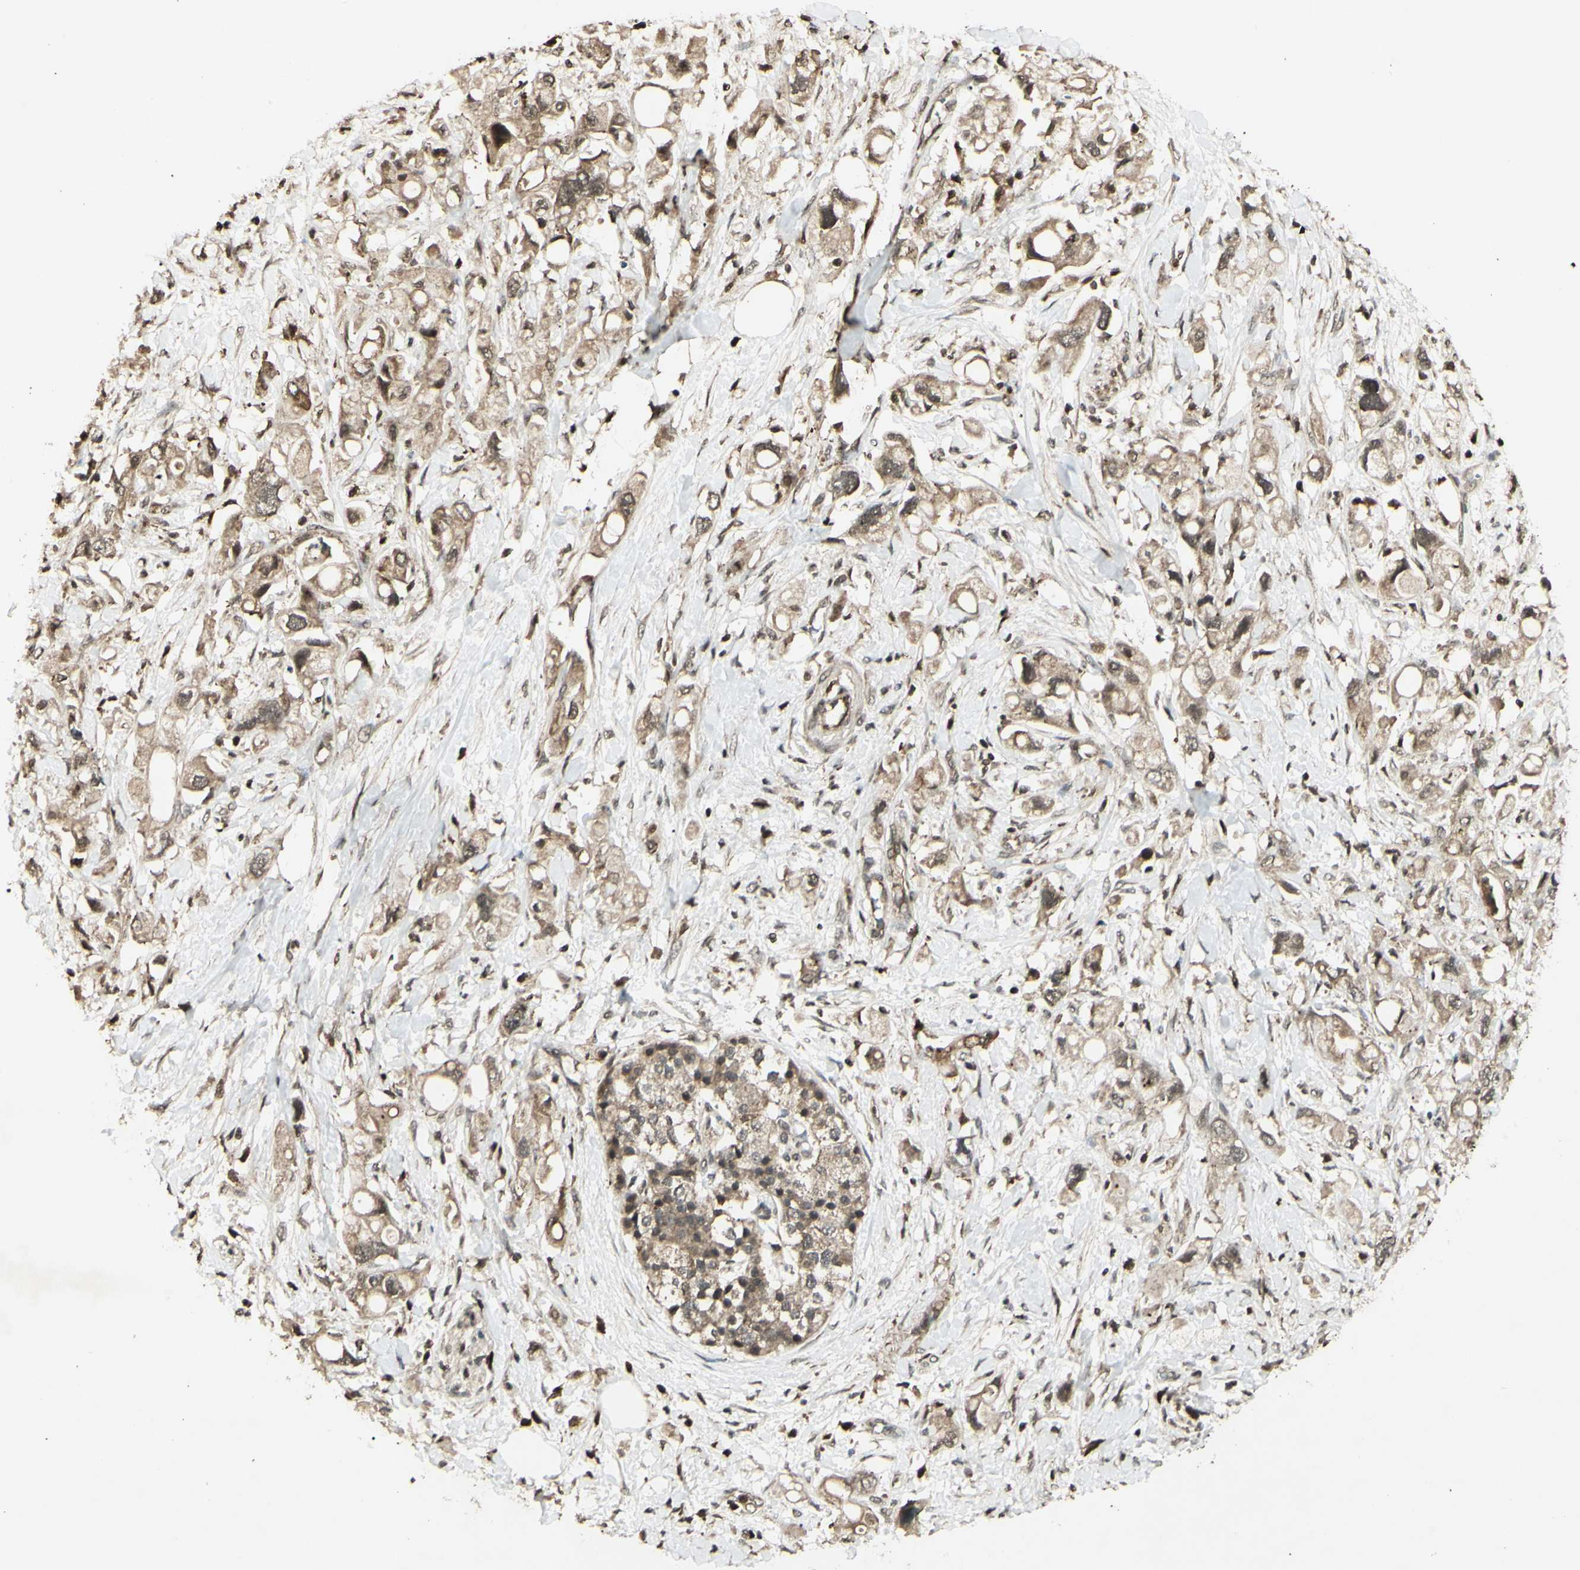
{"staining": {"intensity": "weak", "quantity": ">75%", "location": "cytoplasmic/membranous,nuclear"}, "tissue": "pancreatic cancer", "cell_type": "Tumor cells", "image_type": "cancer", "snomed": [{"axis": "morphology", "description": "Adenocarcinoma, NOS"}, {"axis": "topography", "description": "Pancreas"}], "caption": "IHC histopathology image of neoplastic tissue: pancreatic cancer stained using immunohistochemistry reveals low levels of weak protein expression localized specifically in the cytoplasmic/membranous and nuclear of tumor cells, appearing as a cytoplasmic/membranous and nuclear brown color.", "gene": "BLNK", "patient": {"sex": "female", "age": 56}}